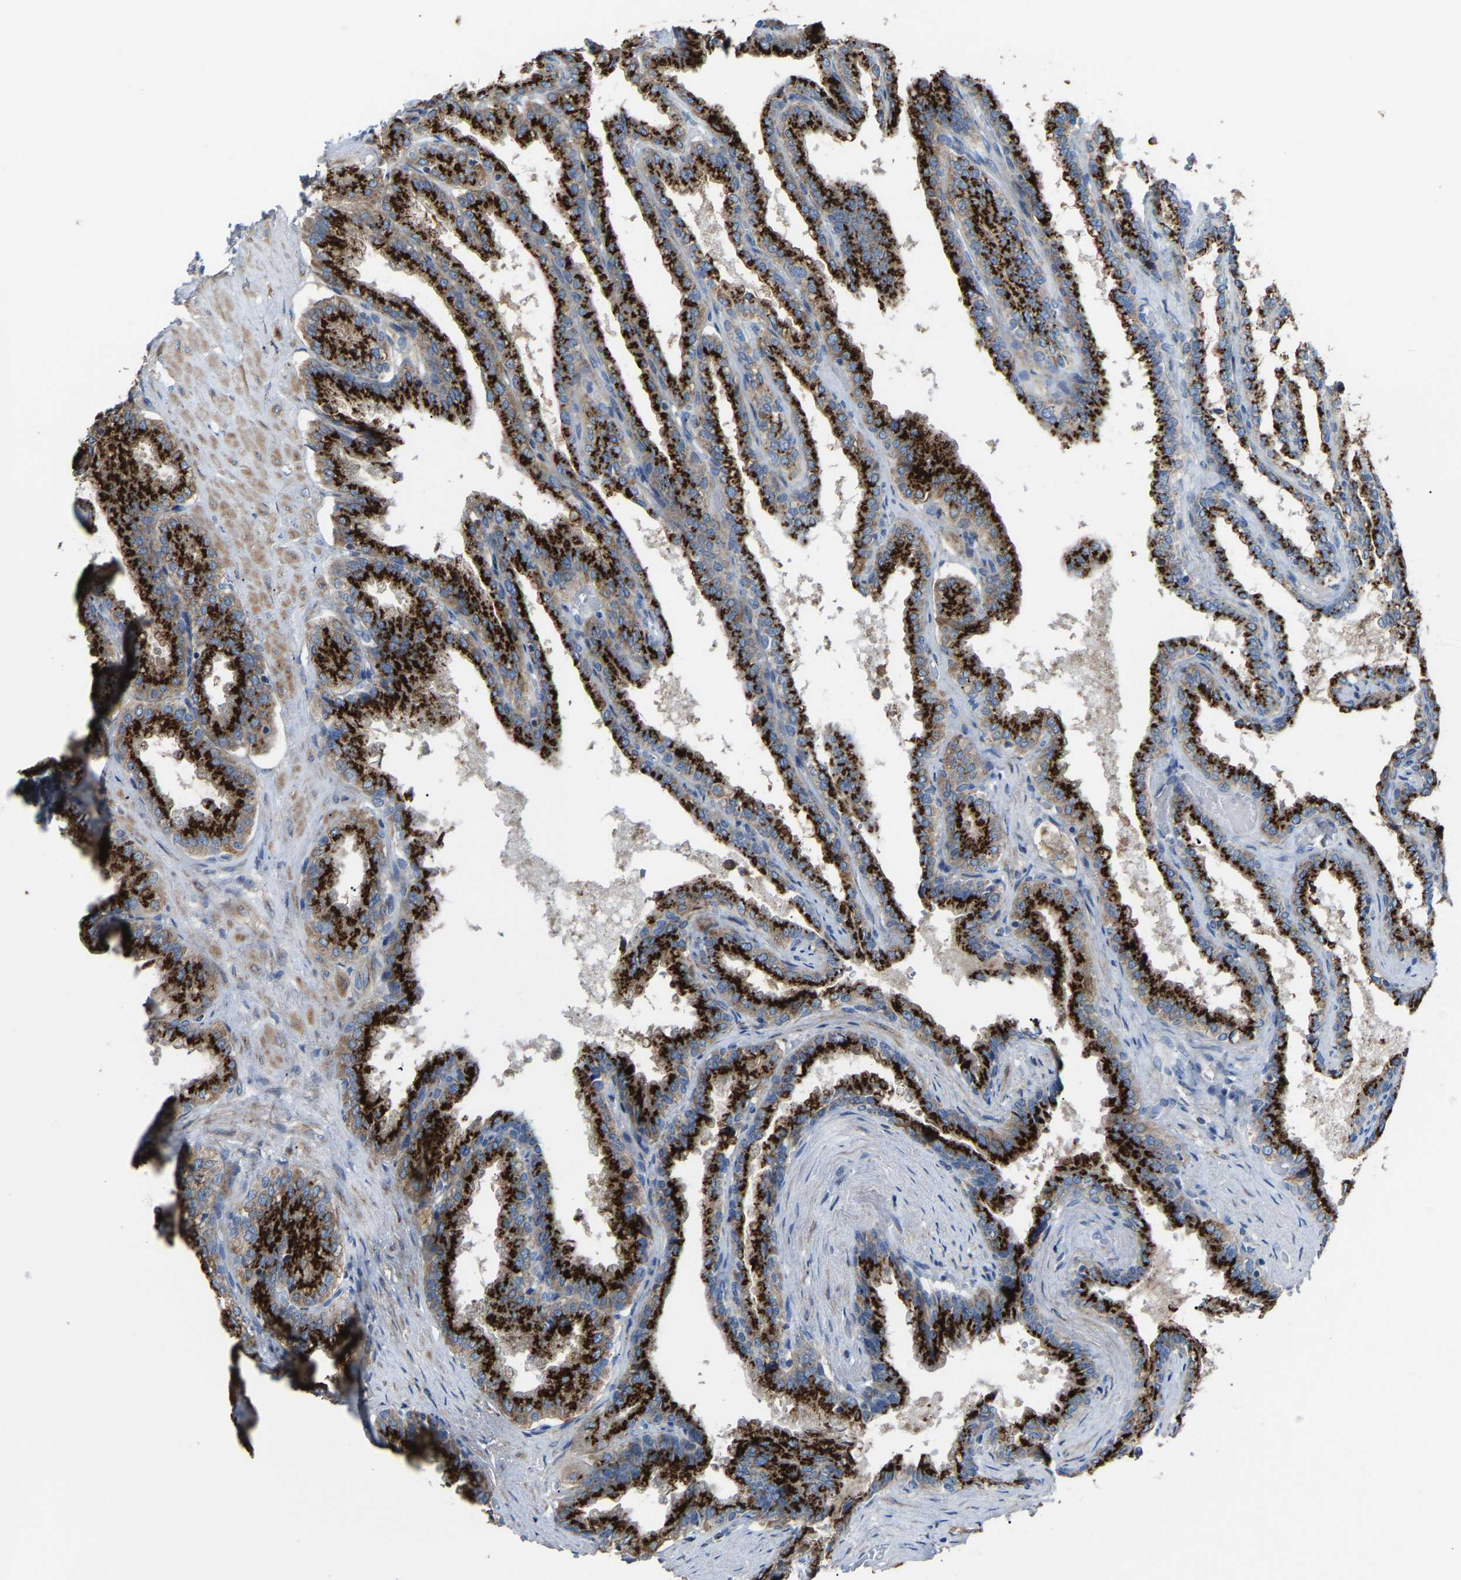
{"staining": {"intensity": "strong", "quantity": ">75%", "location": "cytoplasmic/membranous"}, "tissue": "seminal vesicle", "cell_type": "Glandular cells", "image_type": "normal", "snomed": [{"axis": "morphology", "description": "Normal tissue, NOS"}, {"axis": "topography", "description": "Seminal veicle"}], "caption": "Immunohistochemical staining of benign seminal vesicle reveals high levels of strong cytoplasmic/membranous positivity in approximately >75% of glandular cells. (Stains: DAB (3,3'-diaminobenzidine) in brown, nuclei in blue, Microscopy: brightfield microscopy at high magnification).", "gene": "CANT1", "patient": {"sex": "male", "age": 46}}